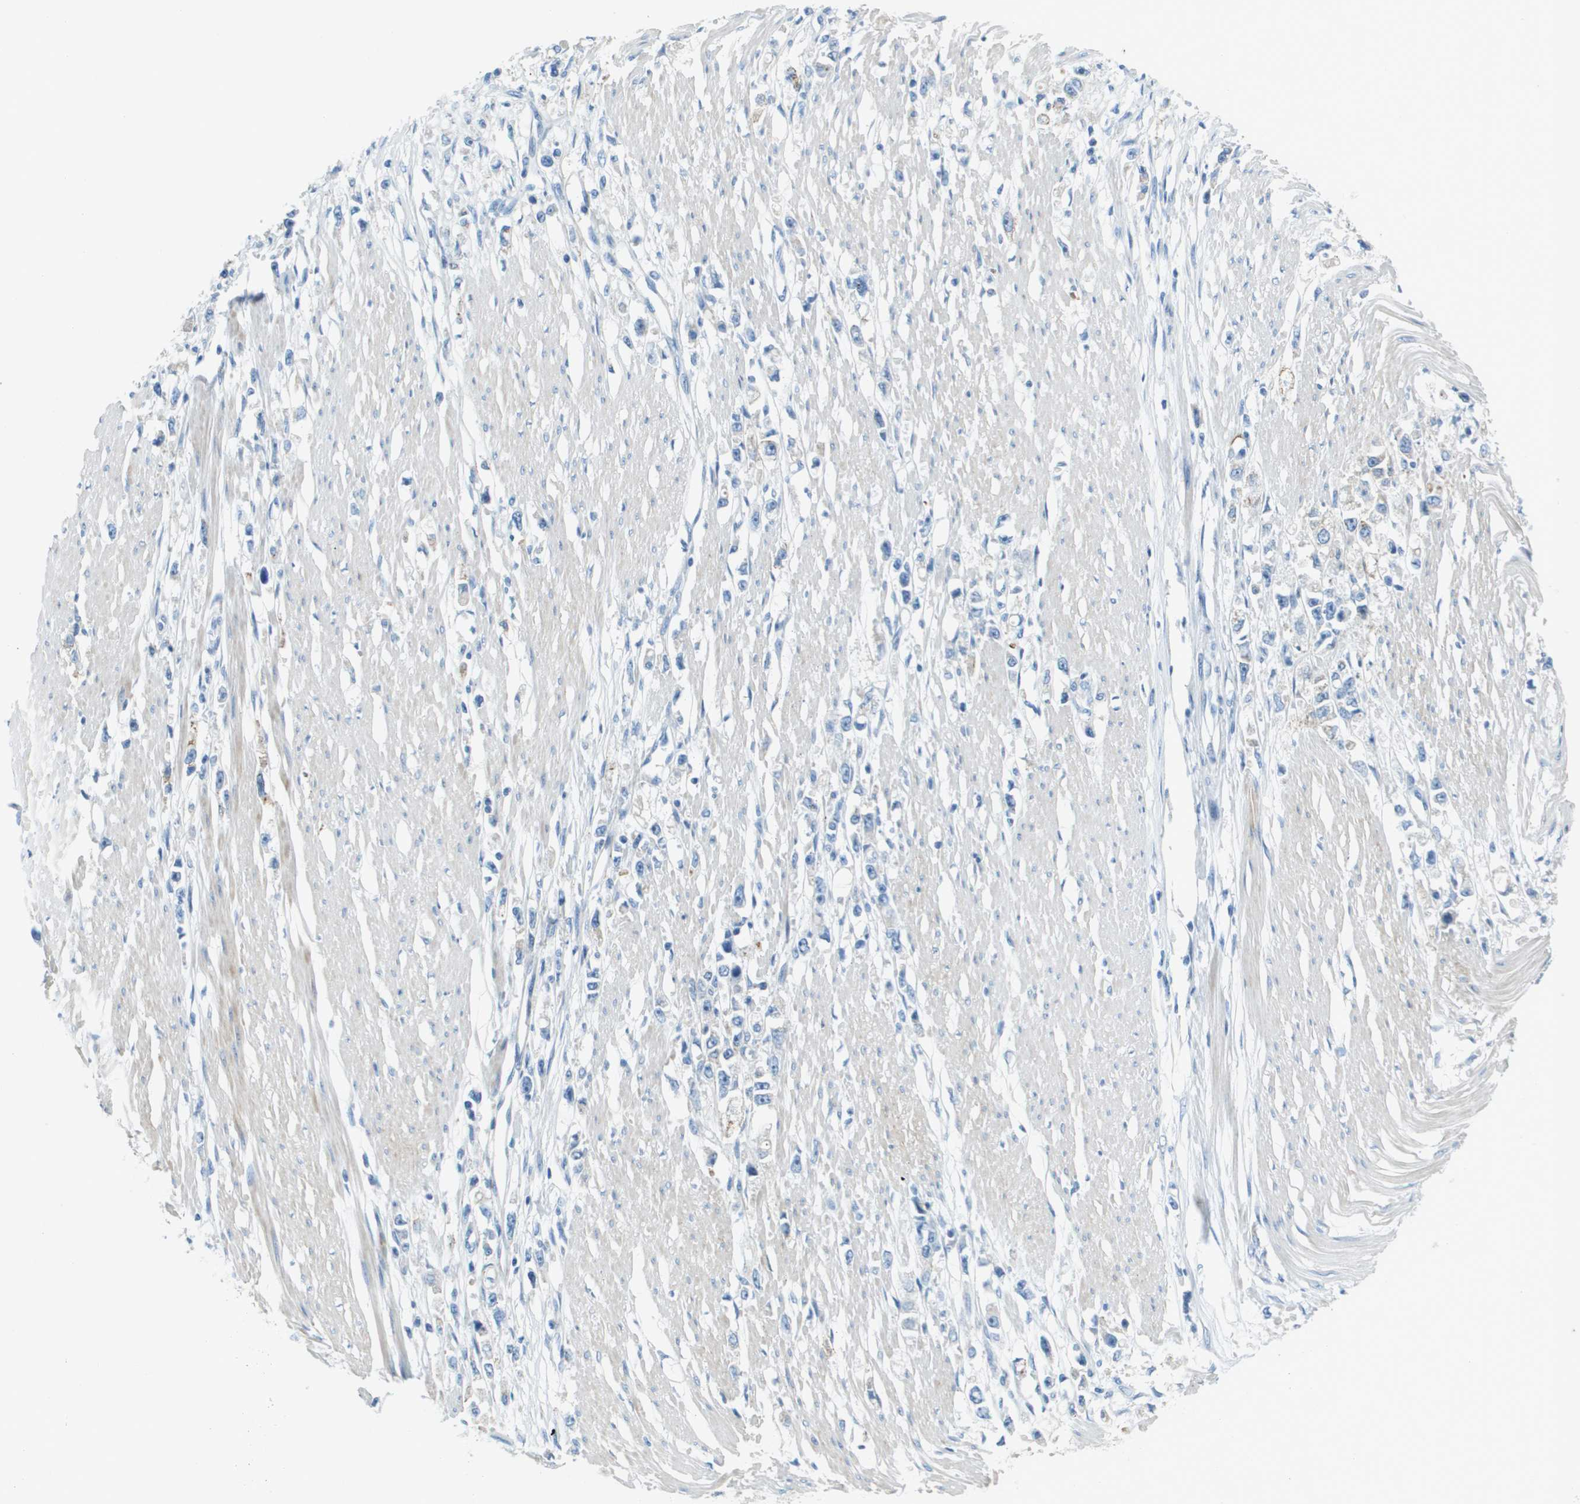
{"staining": {"intensity": "negative", "quantity": "none", "location": "none"}, "tissue": "stomach cancer", "cell_type": "Tumor cells", "image_type": "cancer", "snomed": [{"axis": "morphology", "description": "Adenocarcinoma, NOS"}, {"axis": "topography", "description": "Stomach"}], "caption": "A micrograph of human adenocarcinoma (stomach) is negative for staining in tumor cells.", "gene": "SDC1", "patient": {"sex": "female", "age": 59}}